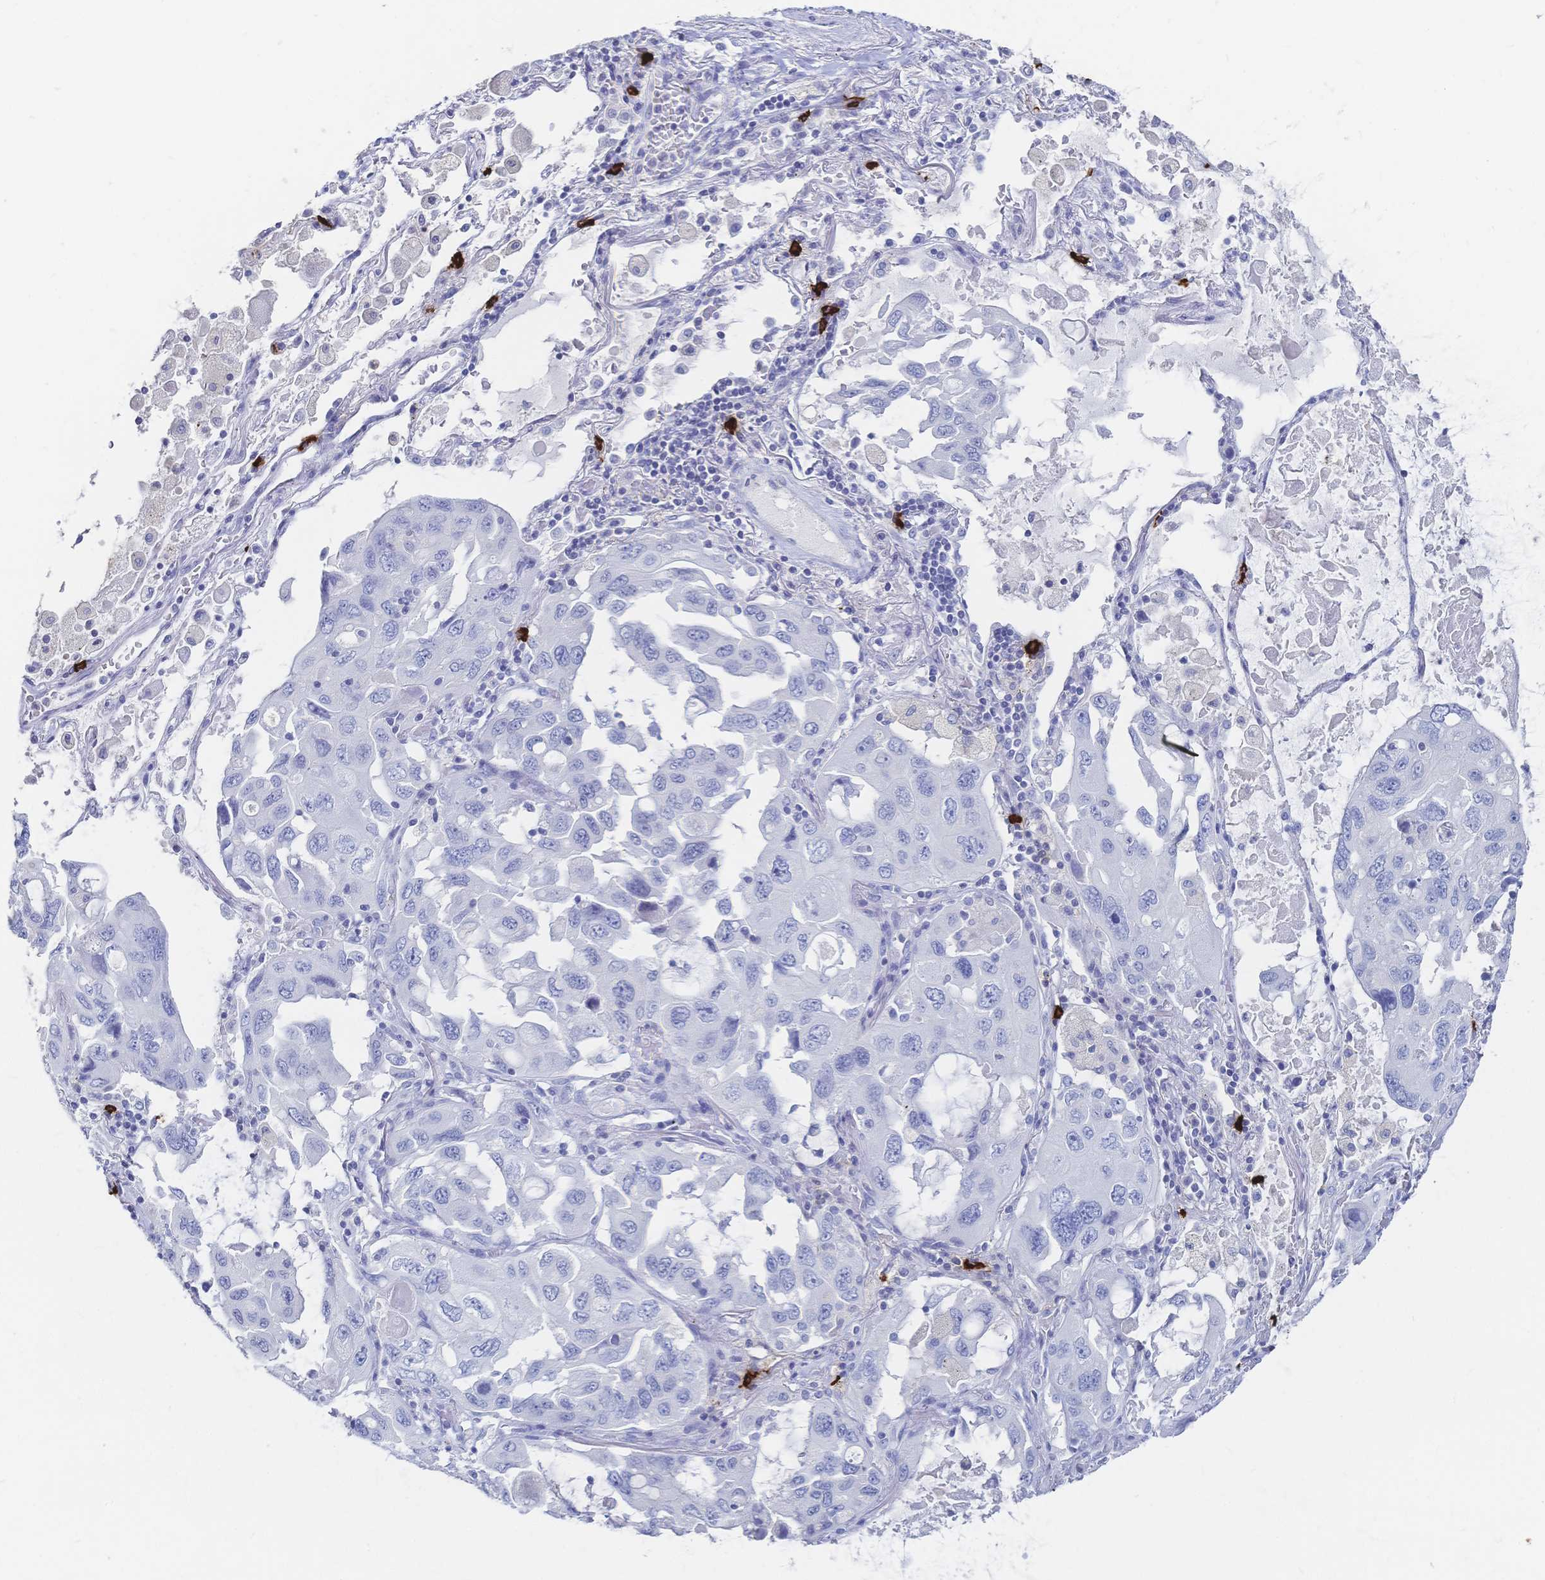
{"staining": {"intensity": "negative", "quantity": "none", "location": "none"}, "tissue": "lung cancer", "cell_type": "Tumor cells", "image_type": "cancer", "snomed": [{"axis": "morphology", "description": "Squamous cell carcinoma, NOS"}, {"axis": "topography", "description": "Lung"}], "caption": "High power microscopy image of an IHC image of lung squamous cell carcinoma, revealing no significant staining in tumor cells.", "gene": "IL2RB", "patient": {"sex": "female", "age": 73}}